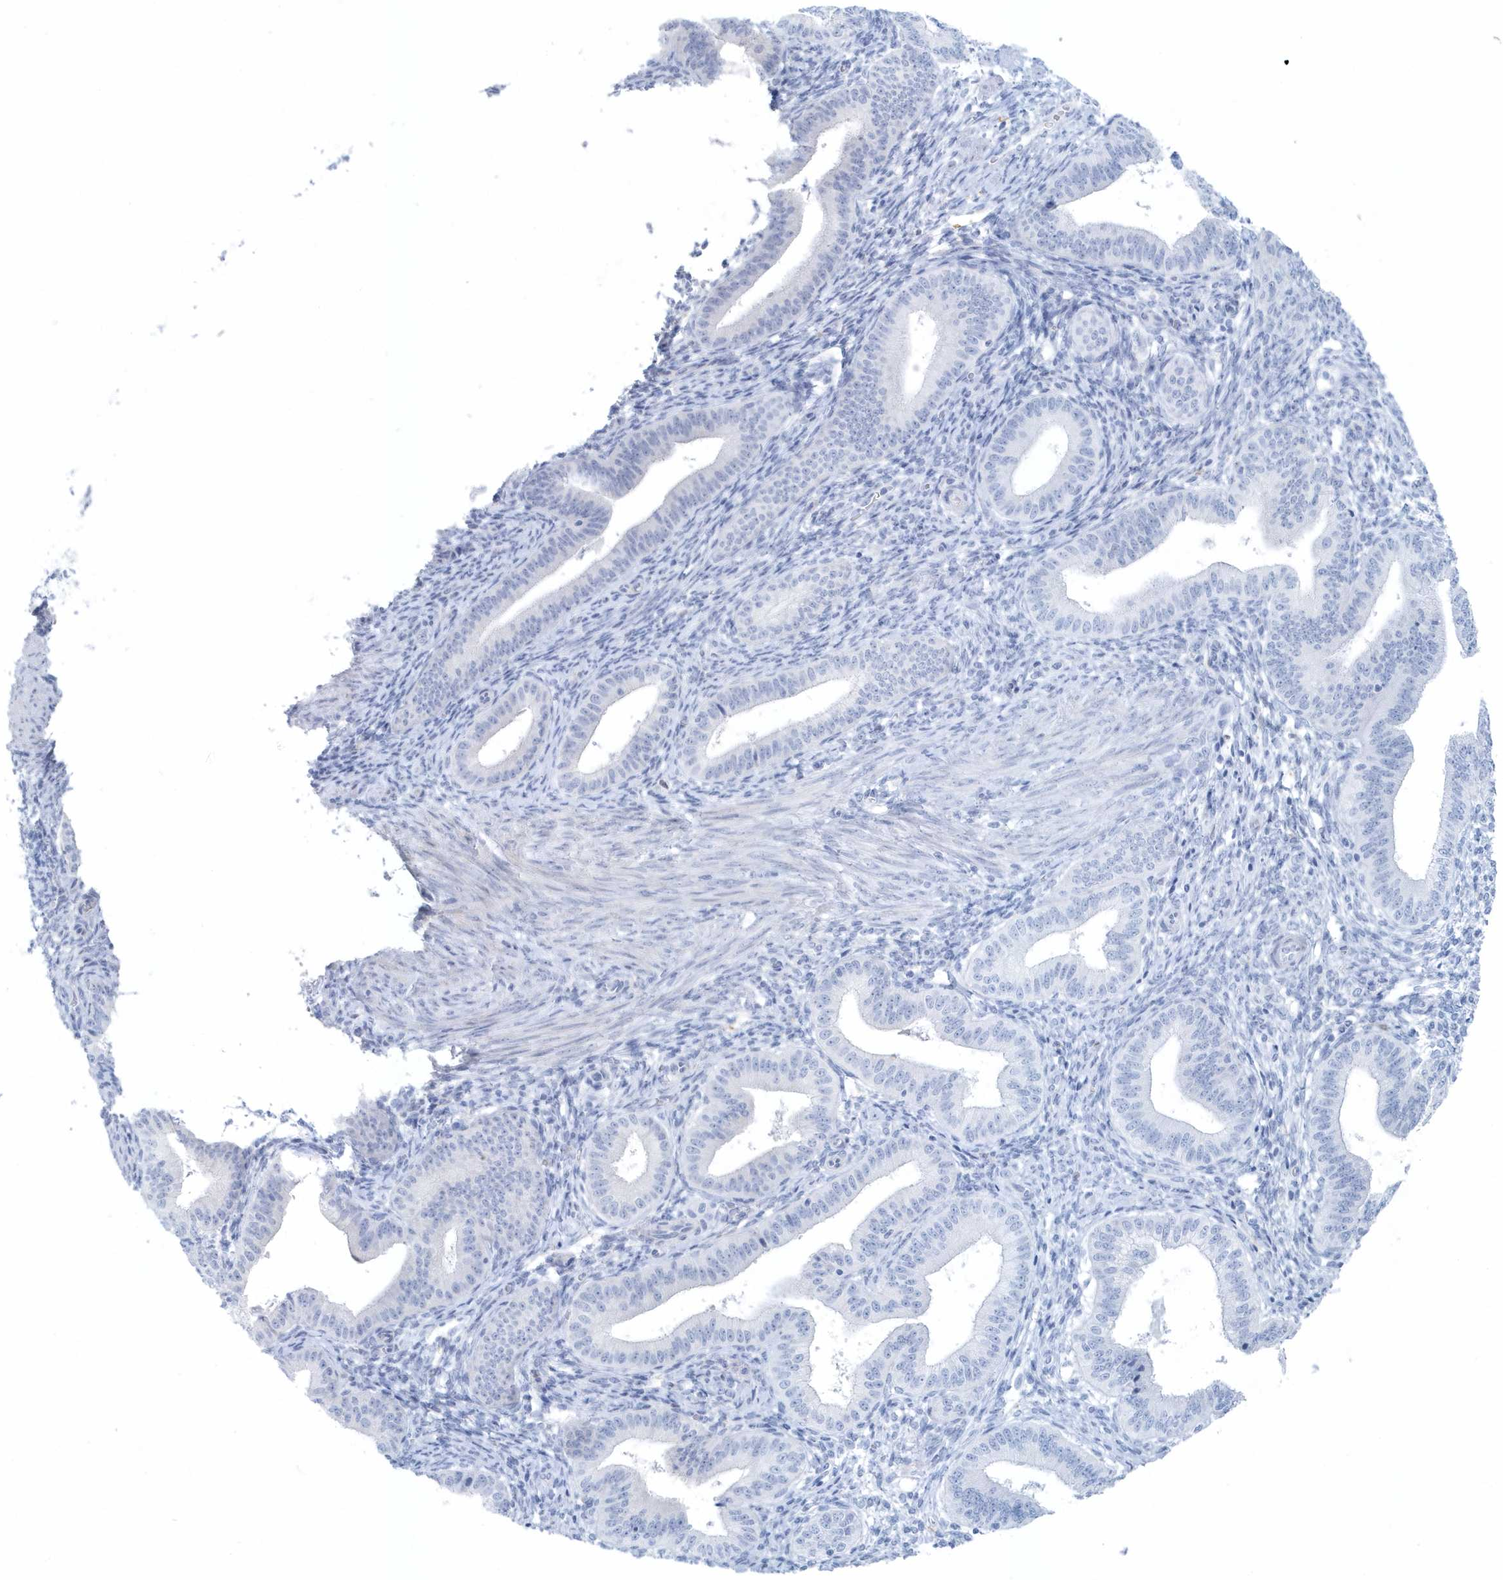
{"staining": {"intensity": "negative", "quantity": "none", "location": "none"}, "tissue": "endometrium", "cell_type": "Cells in endometrial stroma", "image_type": "normal", "snomed": [{"axis": "morphology", "description": "Normal tissue, NOS"}, {"axis": "topography", "description": "Endometrium"}], "caption": "Micrograph shows no protein expression in cells in endometrial stroma of benign endometrium. The staining was performed using DAB (3,3'-diaminobenzidine) to visualize the protein expression in brown, while the nuclei were stained in blue with hematoxylin (Magnification: 20x).", "gene": "FAM98A", "patient": {"sex": "female", "age": 39}}